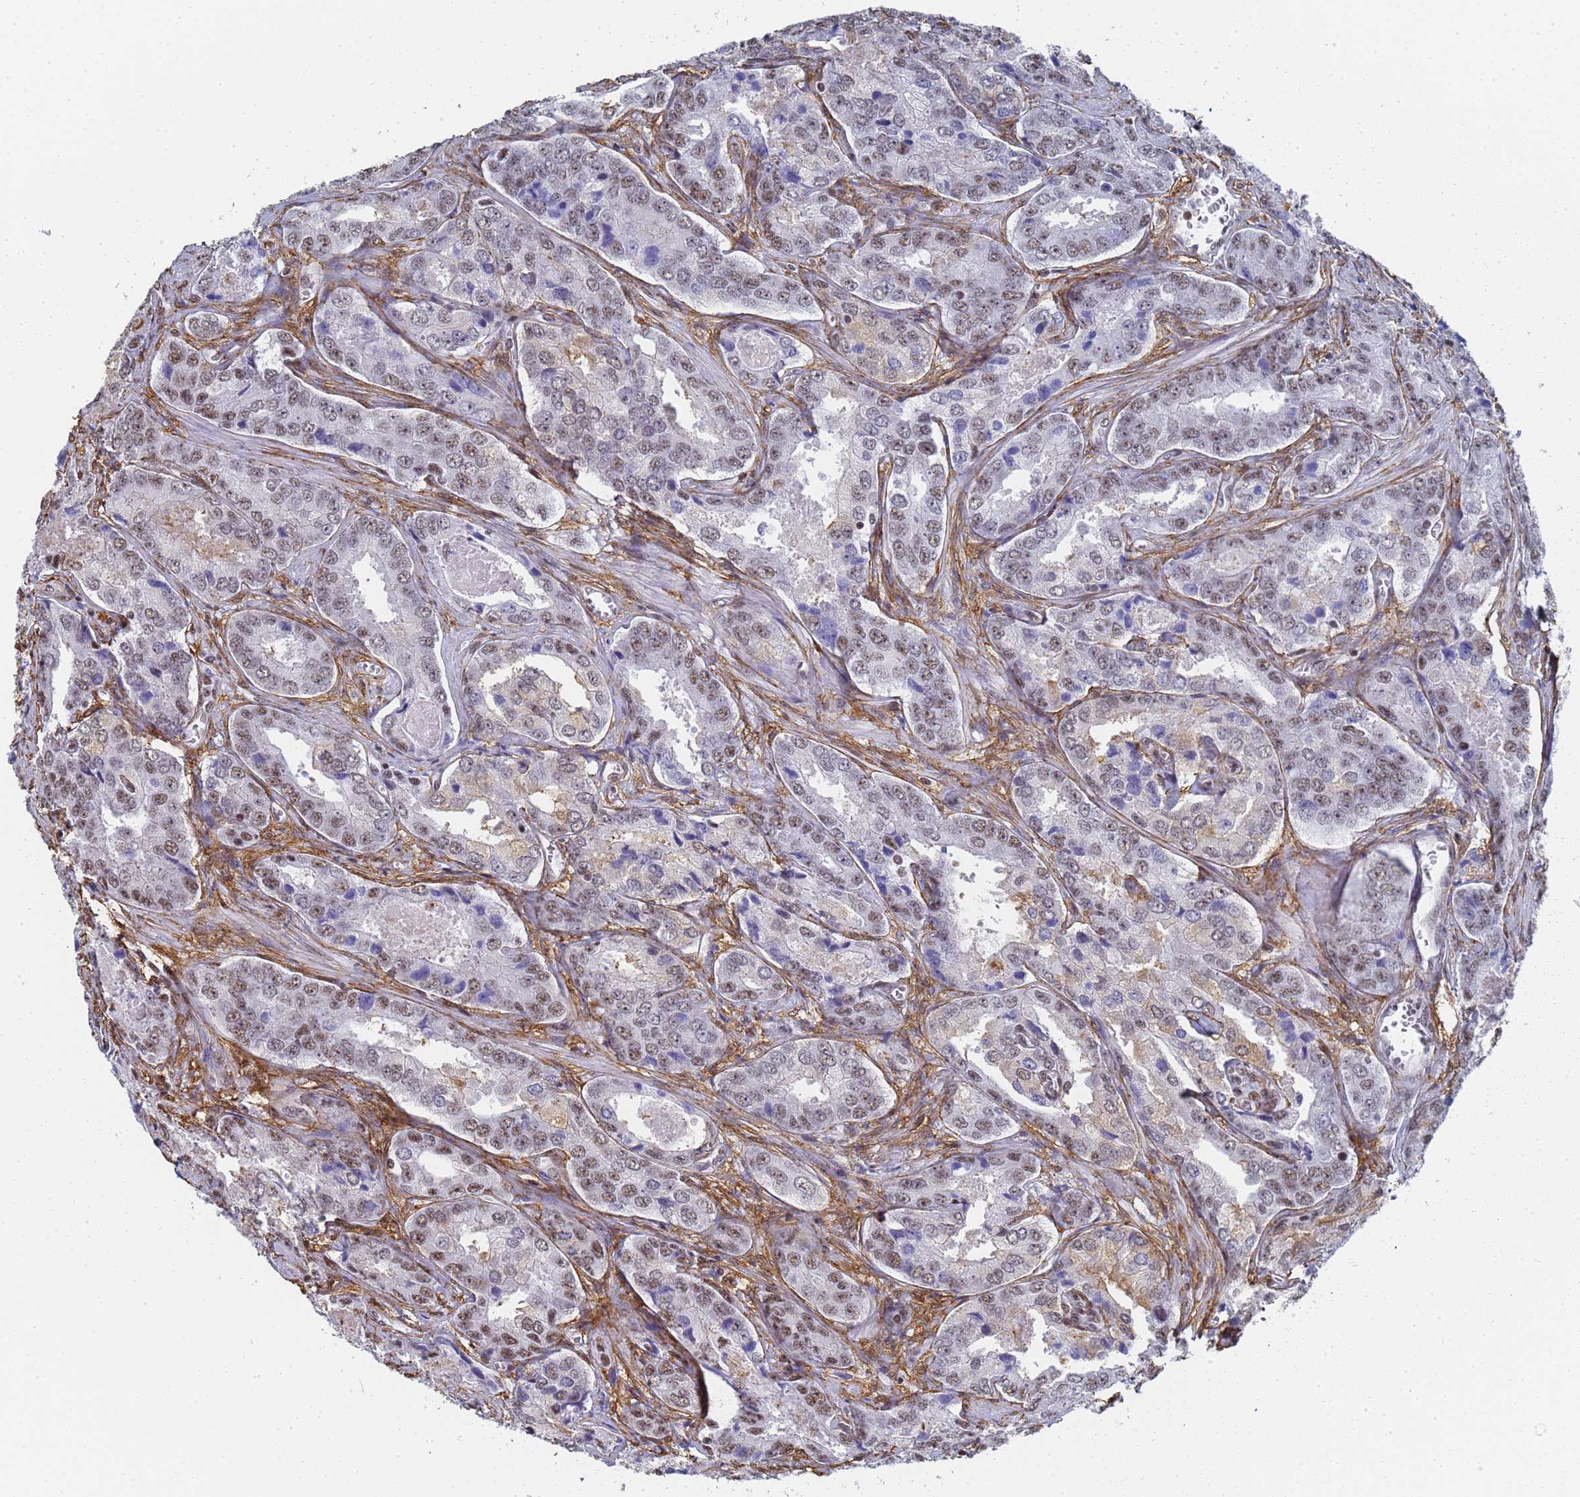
{"staining": {"intensity": "moderate", "quantity": "25%-75%", "location": "nuclear"}, "tissue": "prostate cancer", "cell_type": "Tumor cells", "image_type": "cancer", "snomed": [{"axis": "morphology", "description": "Adenocarcinoma, Low grade"}, {"axis": "topography", "description": "Prostate"}], "caption": "This is a photomicrograph of immunohistochemistry (IHC) staining of low-grade adenocarcinoma (prostate), which shows moderate positivity in the nuclear of tumor cells.", "gene": "PRRT4", "patient": {"sex": "male", "age": 68}}